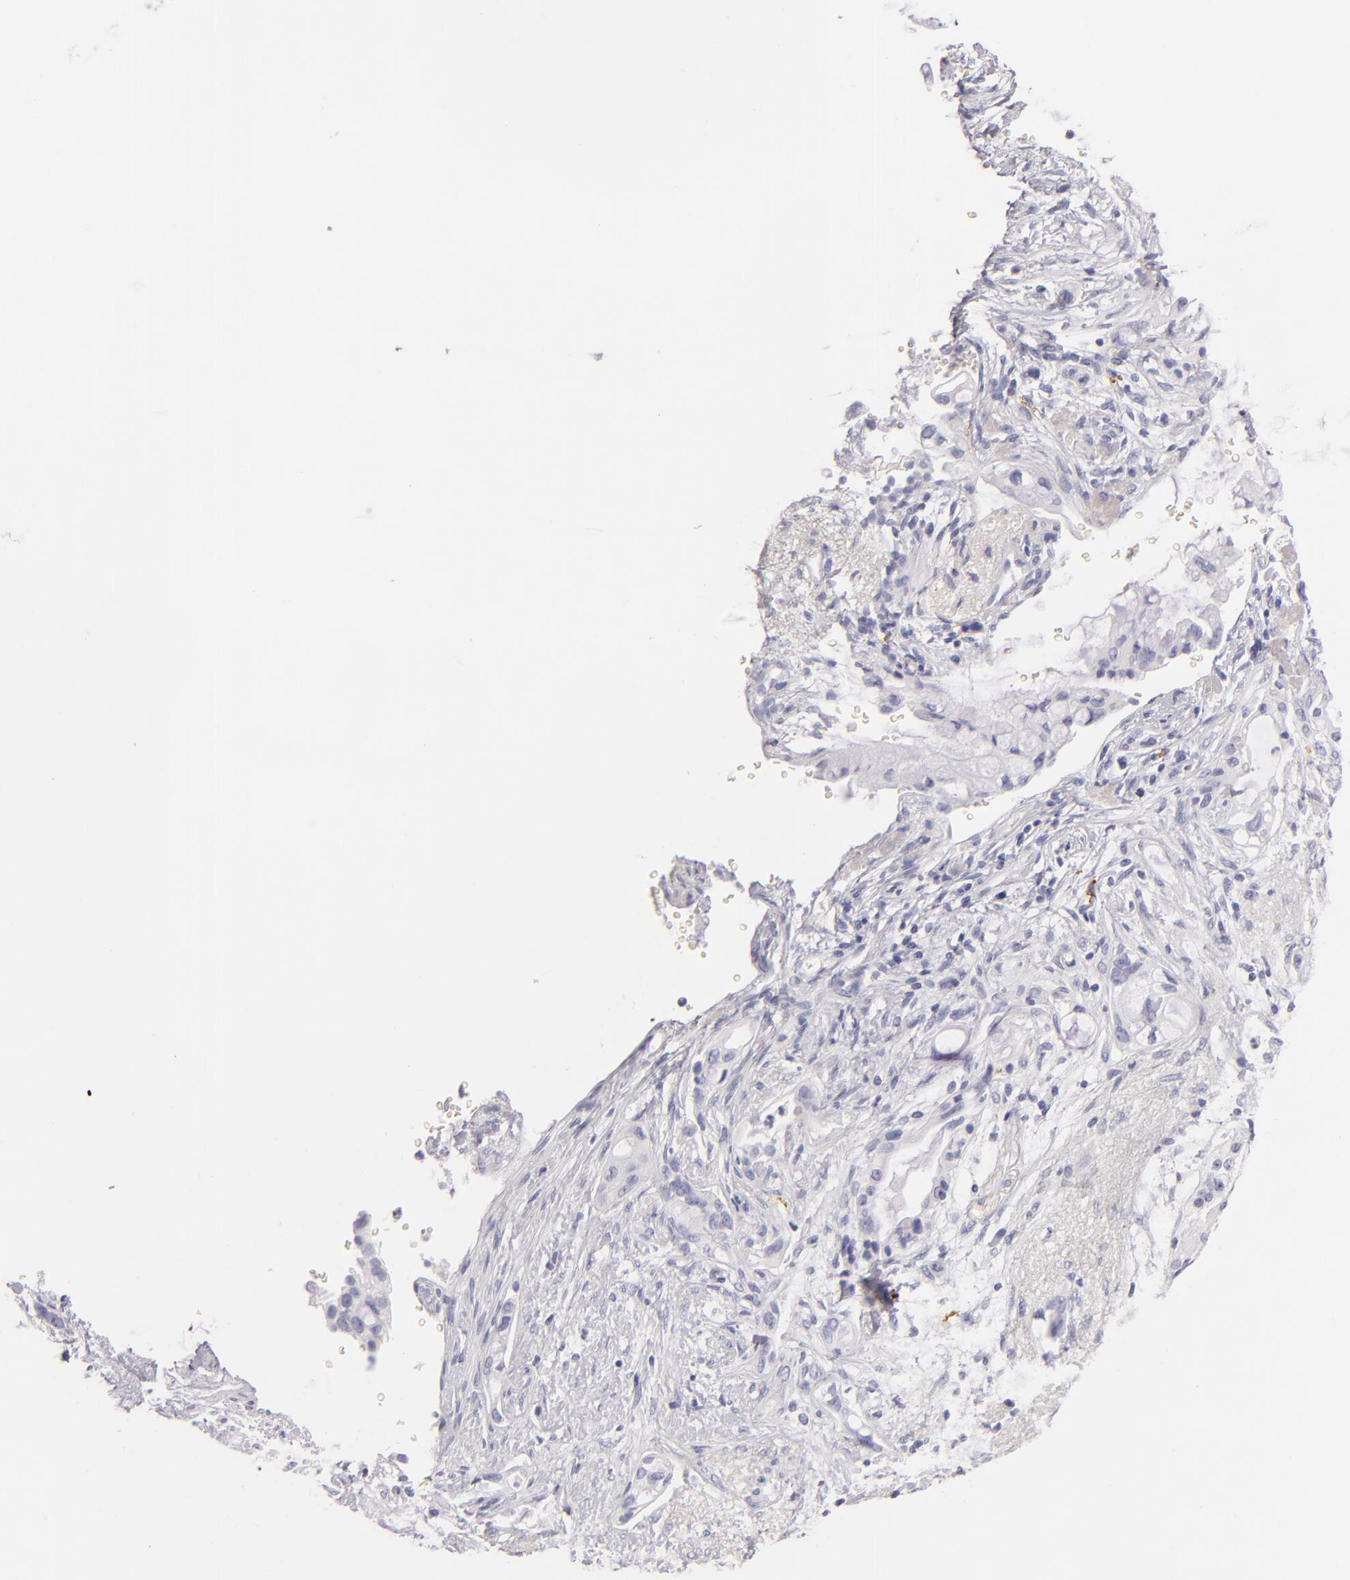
{"staining": {"intensity": "negative", "quantity": "none", "location": "none"}, "tissue": "pancreatic cancer", "cell_type": "Tumor cells", "image_type": "cancer", "snomed": [{"axis": "morphology", "description": "Adenocarcinoma, NOS"}, {"axis": "topography", "description": "Pancreas"}], "caption": "High power microscopy image of an immunohistochemistry histopathology image of pancreatic cancer, revealing no significant positivity in tumor cells.", "gene": "CD207", "patient": {"sex": "female", "age": 70}}